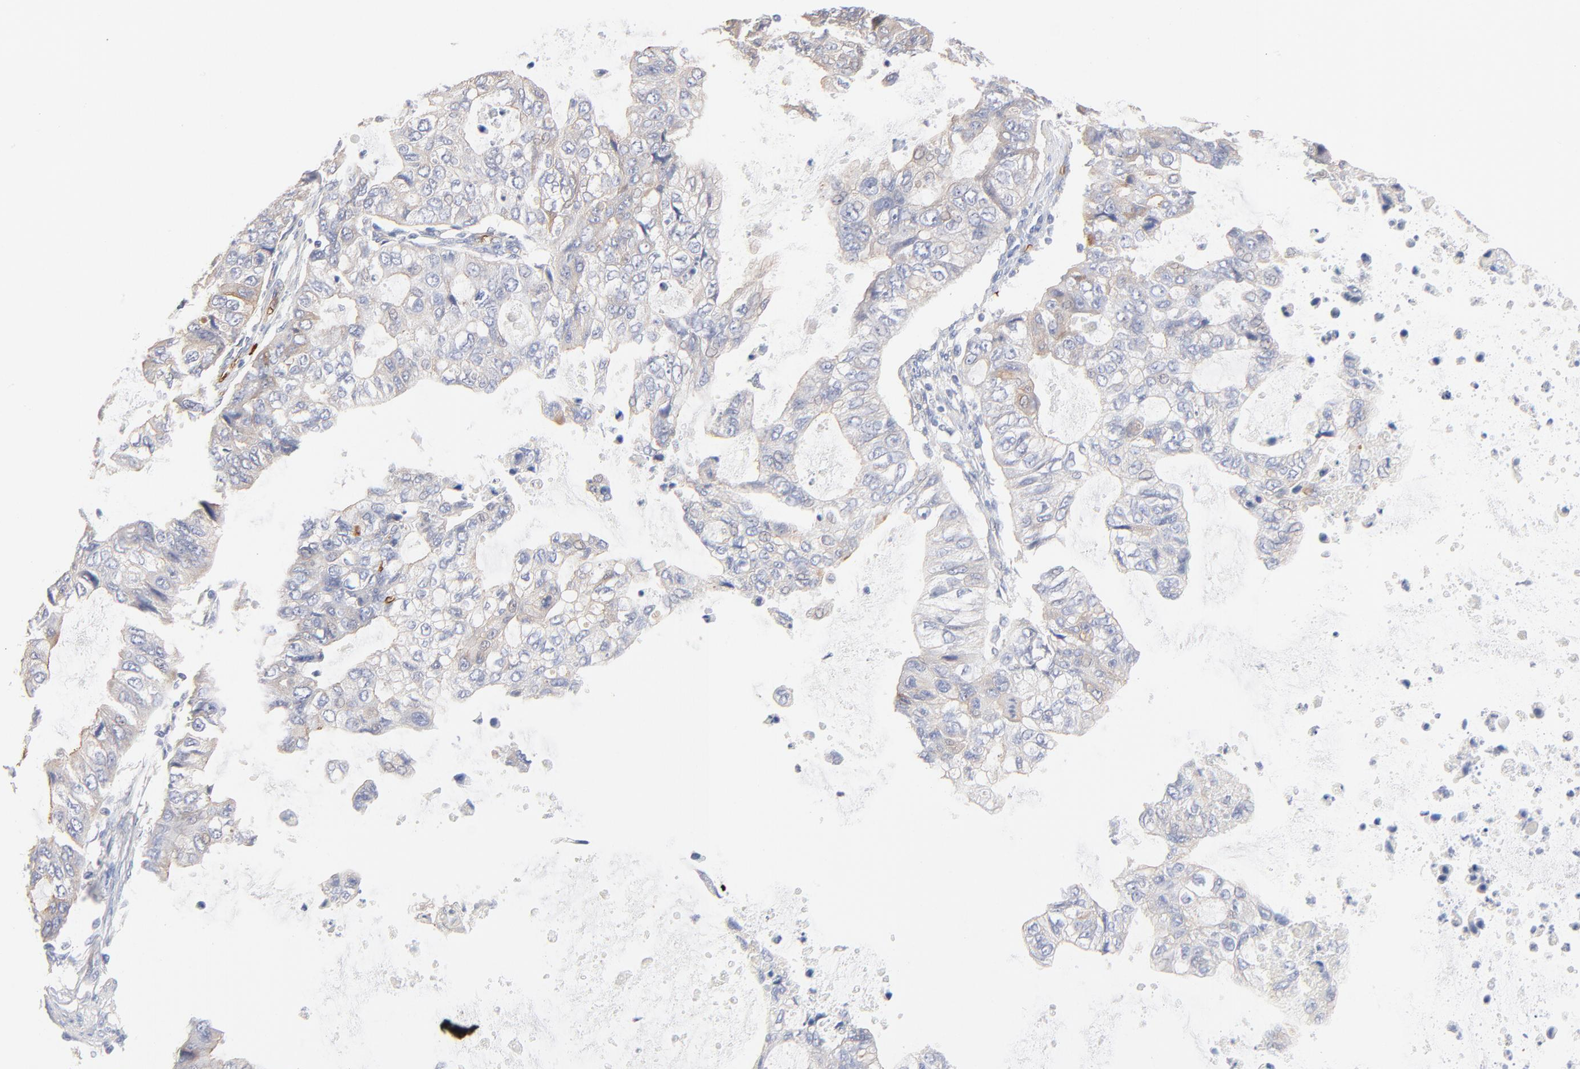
{"staining": {"intensity": "negative", "quantity": "none", "location": "none"}, "tissue": "stomach cancer", "cell_type": "Tumor cells", "image_type": "cancer", "snomed": [{"axis": "morphology", "description": "Adenocarcinoma, NOS"}, {"axis": "topography", "description": "Stomach, upper"}], "caption": "Immunohistochemistry of stomach adenocarcinoma exhibits no positivity in tumor cells. (DAB immunohistochemistry with hematoxylin counter stain).", "gene": "SPTB", "patient": {"sex": "female", "age": 52}}